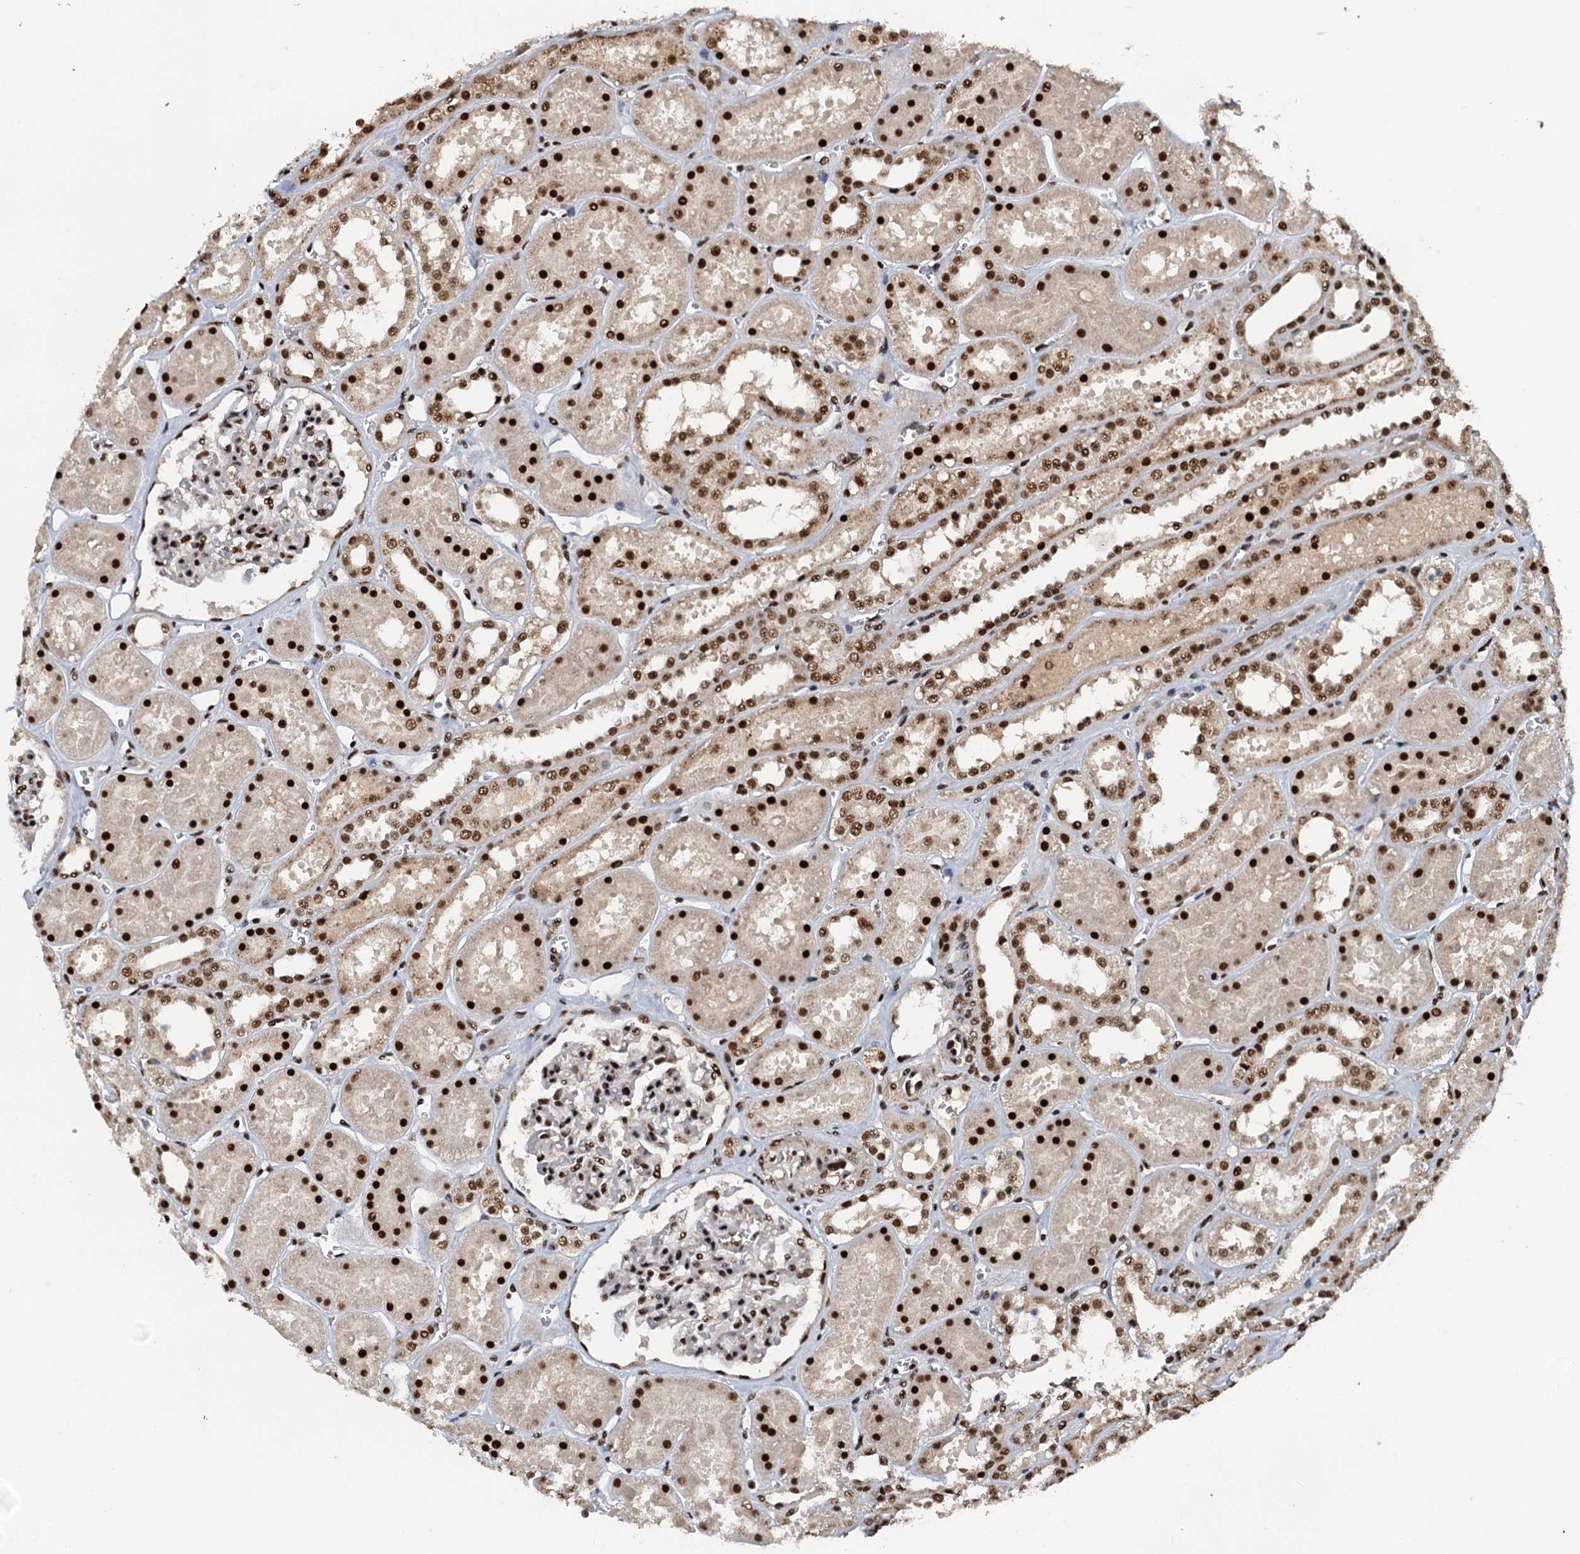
{"staining": {"intensity": "strong", "quantity": ">75%", "location": "nuclear"}, "tissue": "kidney", "cell_type": "Cells in glomeruli", "image_type": "normal", "snomed": [{"axis": "morphology", "description": "Normal tissue, NOS"}, {"axis": "topography", "description": "Kidney"}], "caption": "A brown stain highlights strong nuclear staining of a protein in cells in glomeruli of benign kidney.", "gene": "ZC3H18", "patient": {"sex": "female", "age": 41}}